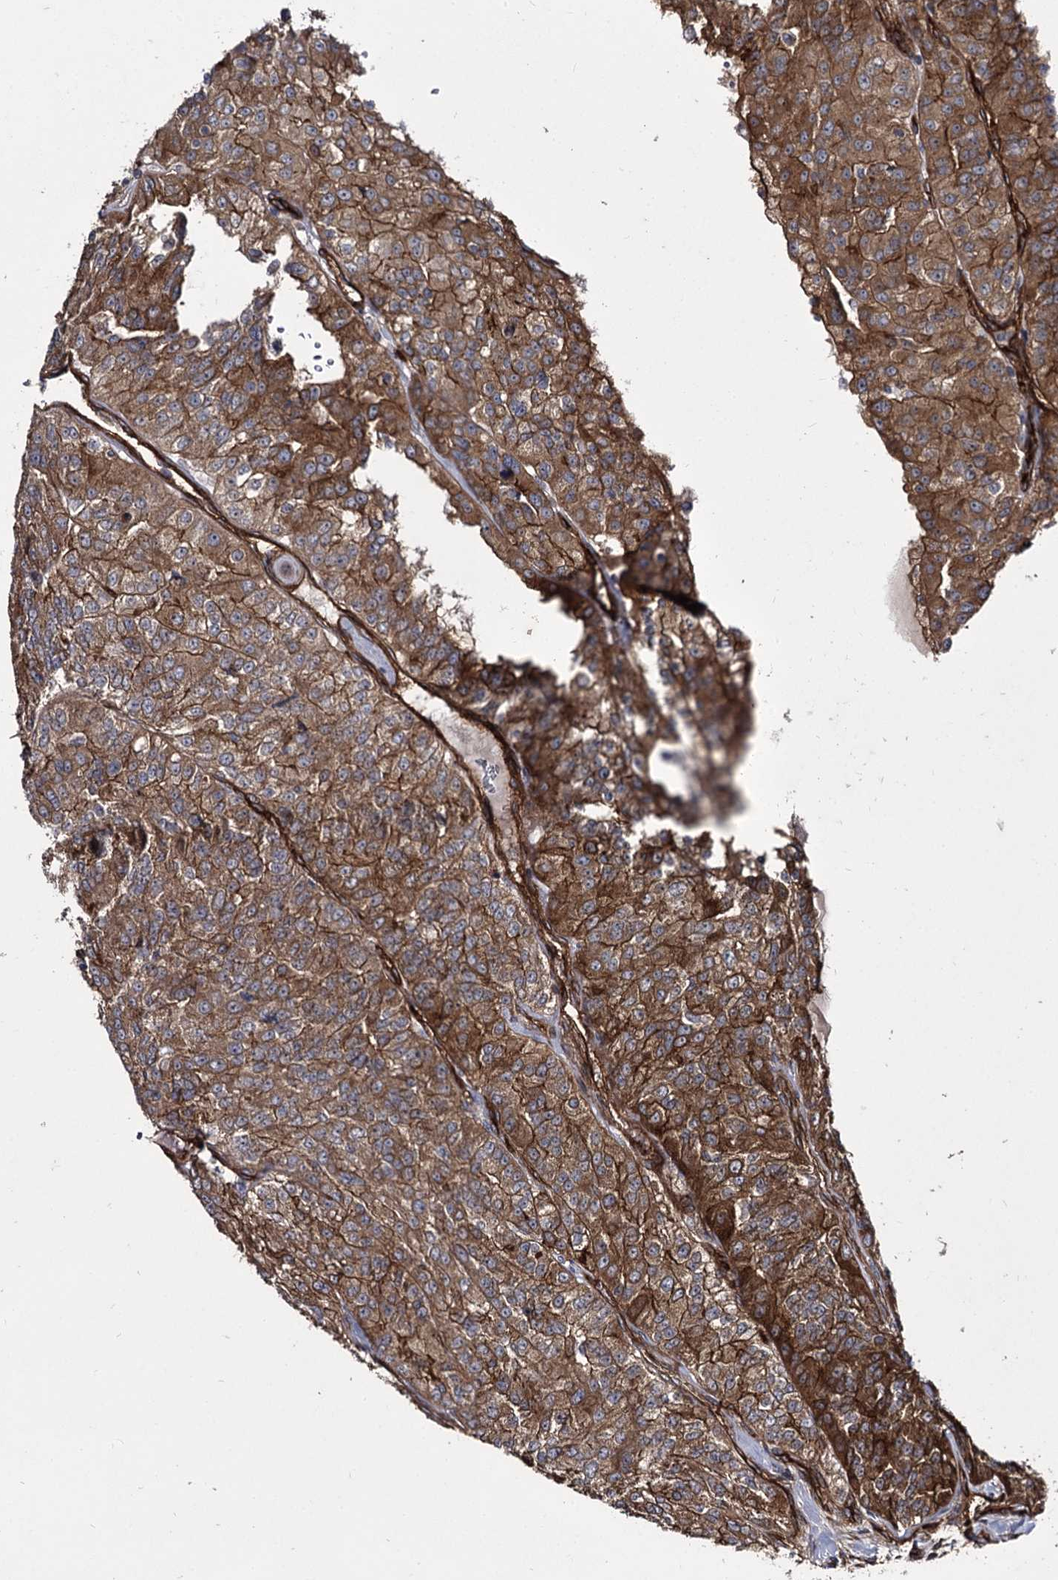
{"staining": {"intensity": "moderate", "quantity": ">75%", "location": "cytoplasmic/membranous"}, "tissue": "renal cancer", "cell_type": "Tumor cells", "image_type": "cancer", "snomed": [{"axis": "morphology", "description": "Adenocarcinoma, NOS"}, {"axis": "topography", "description": "Kidney"}], "caption": "This histopathology image demonstrates renal cancer (adenocarcinoma) stained with immunohistochemistry (IHC) to label a protein in brown. The cytoplasmic/membranous of tumor cells show moderate positivity for the protein. Nuclei are counter-stained blue.", "gene": "MYO1C", "patient": {"sex": "female", "age": 63}}